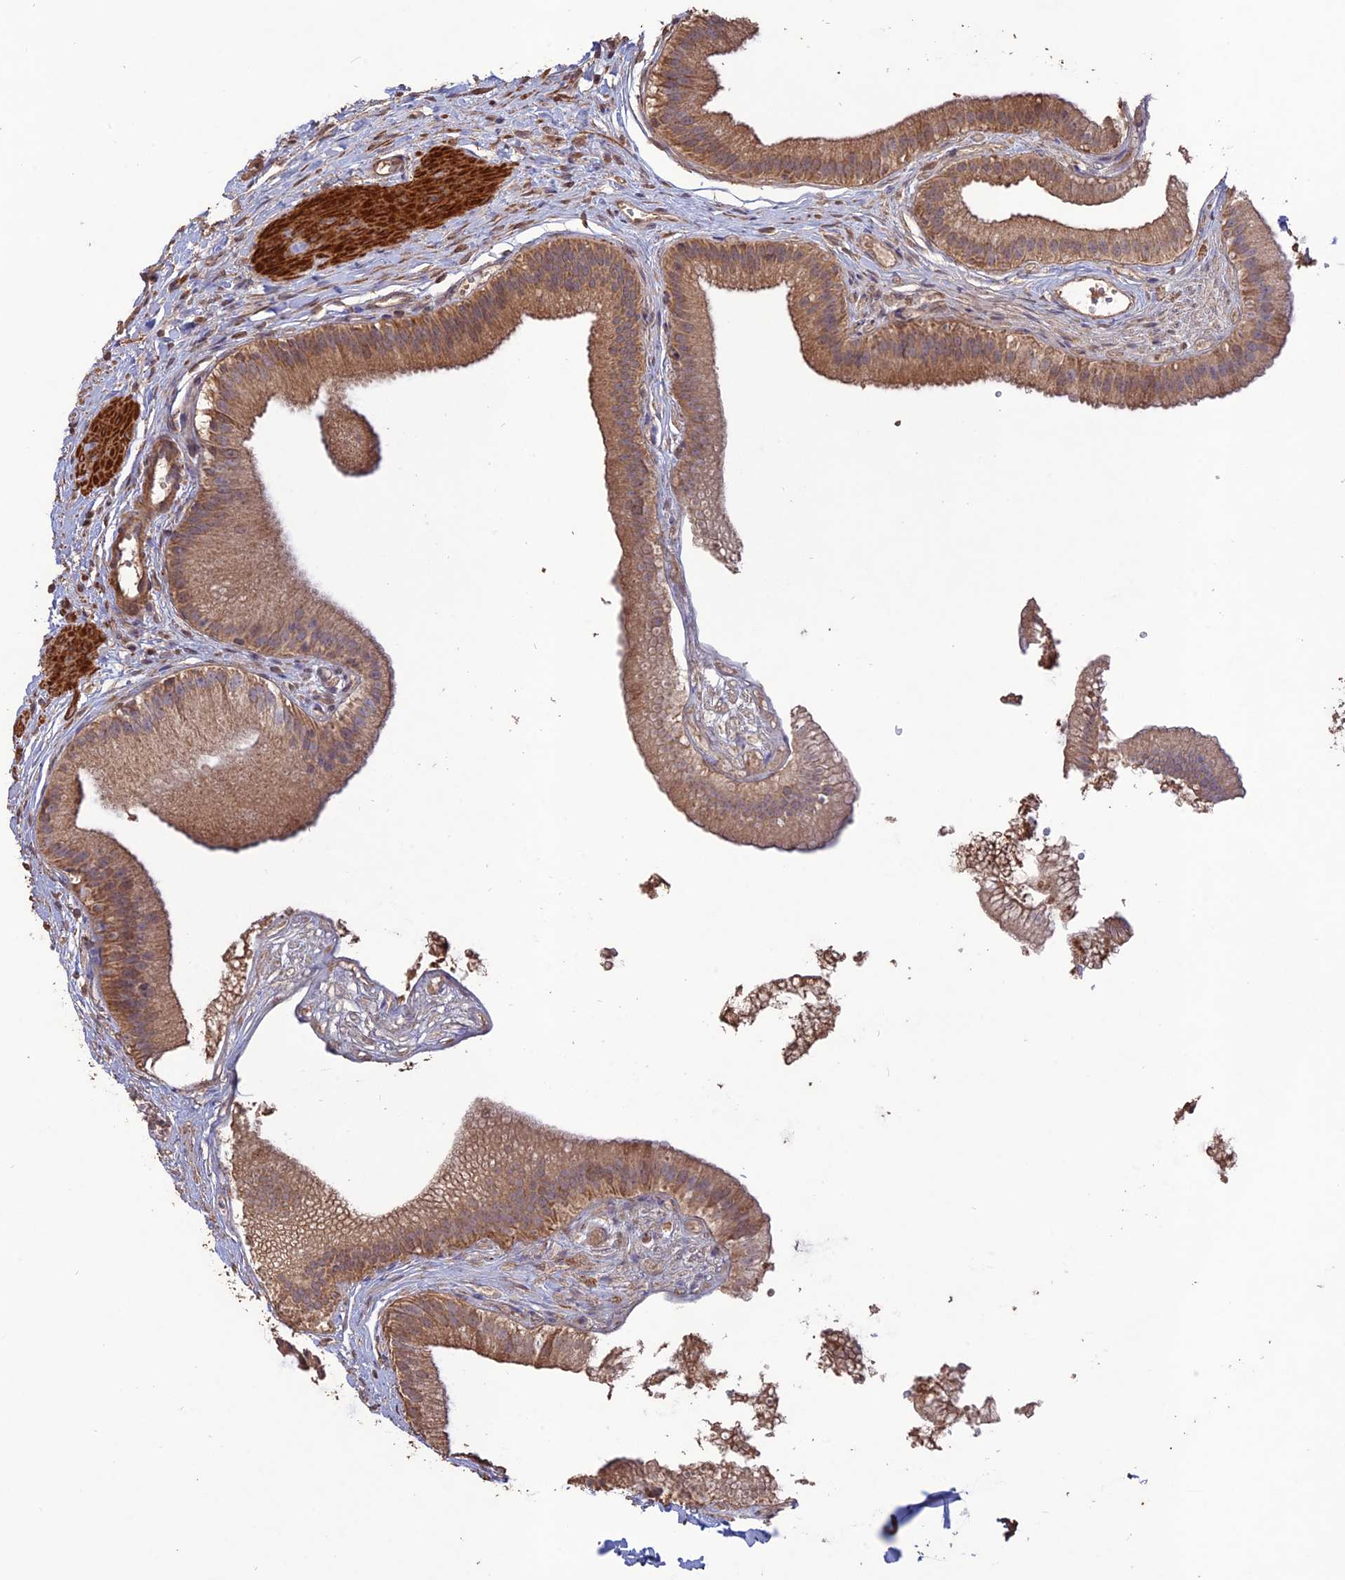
{"staining": {"intensity": "moderate", "quantity": ">75%", "location": "cytoplasmic/membranous"}, "tissue": "gallbladder", "cell_type": "Glandular cells", "image_type": "normal", "snomed": [{"axis": "morphology", "description": "Normal tissue, NOS"}, {"axis": "topography", "description": "Gallbladder"}], "caption": "Moderate cytoplasmic/membranous protein positivity is identified in approximately >75% of glandular cells in gallbladder.", "gene": "LAYN", "patient": {"sex": "female", "age": 54}}